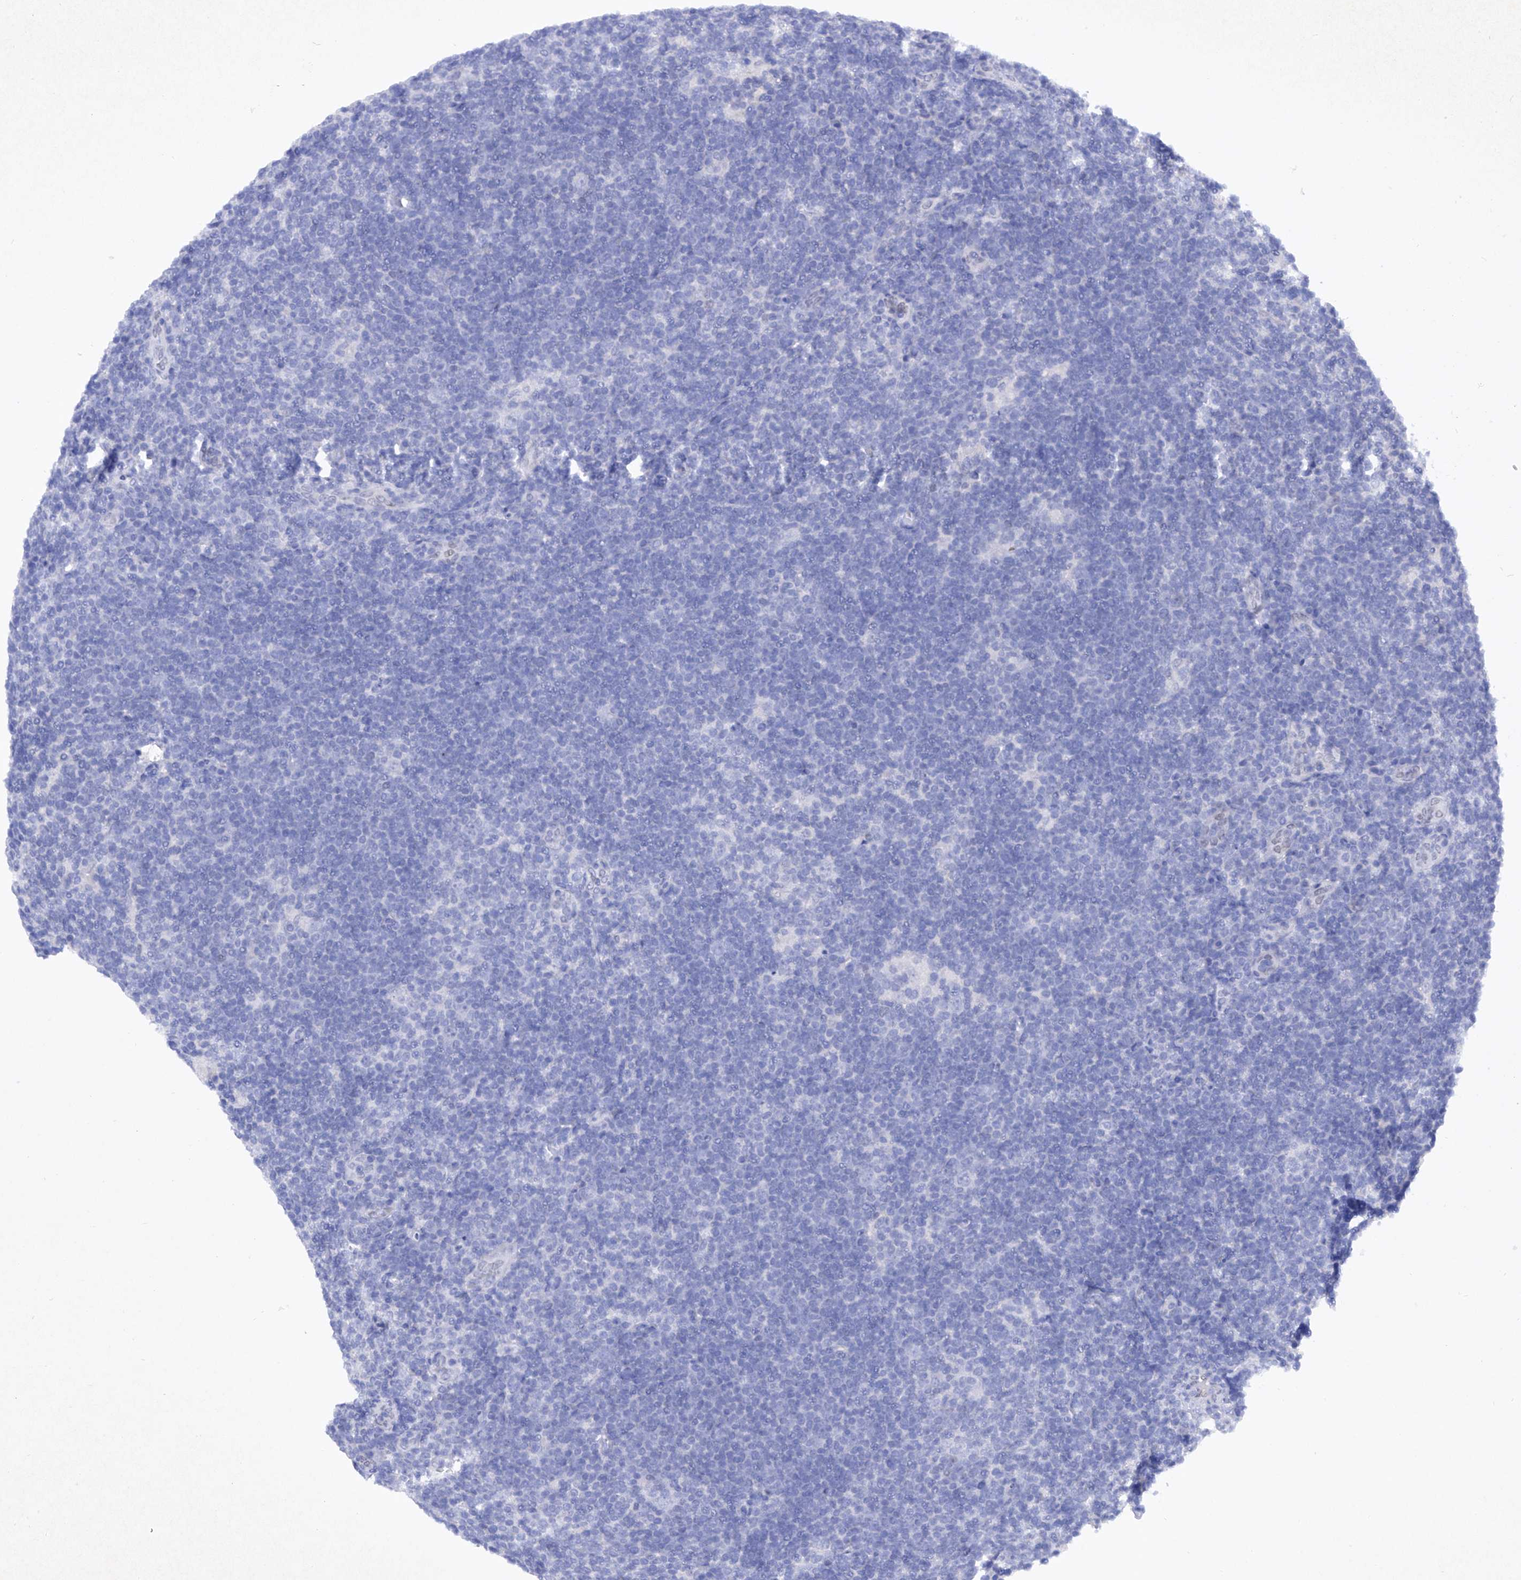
{"staining": {"intensity": "negative", "quantity": "none", "location": "none"}, "tissue": "lymphoma", "cell_type": "Tumor cells", "image_type": "cancer", "snomed": [{"axis": "morphology", "description": "Hodgkin's disease, NOS"}, {"axis": "topography", "description": "Lymph node"}], "caption": "DAB immunohistochemical staining of lymphoma shows no significant expression in tumor cells. (IHC, brightfield microscopy, high magnification).", "gene": "BARX2", "patient": {"sex": "female", "age": 57}}